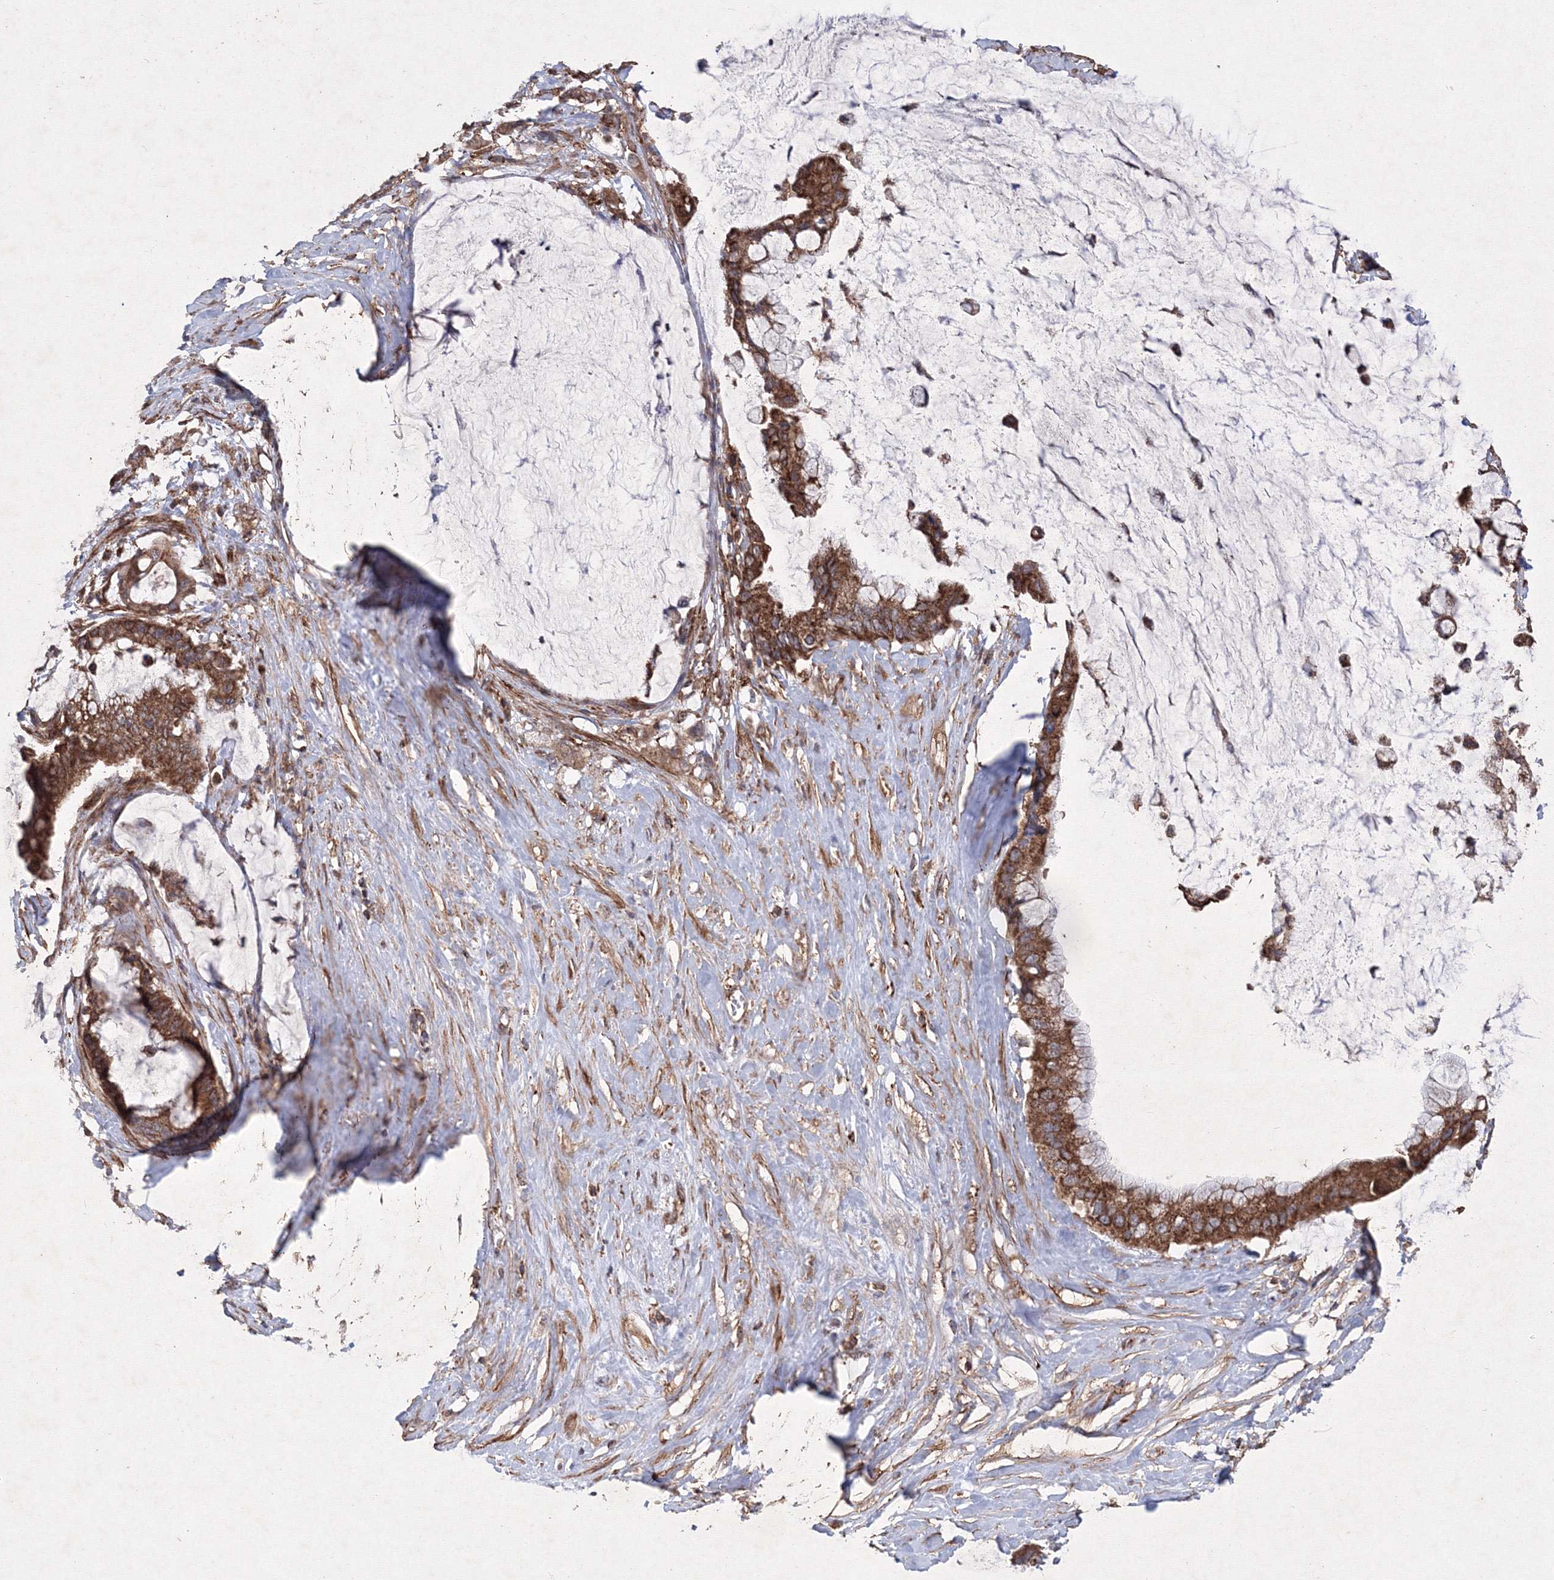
{"staining": {"intensity": "strong", "quantity": ">75%", "location": "cytoplasmic/membranous"}, "tissue": "pancreatic cancer", "cell_type": "Tumor cells", "image_type": "cancer", "snomed": [{"axis": "morphology", "description": "Adenocarcinoma, NOS"}, {"axis": "topography", "description": "Pancreas"}], "caption": "Adenocarcinoma (pancreatic) stained with a brown dye exhibits strong cytoplasmic/membranous positive expression in approximately >75% of tumor cells.", "gene": "TMEM139", "patient": {"sex": "male", "age": 41}}